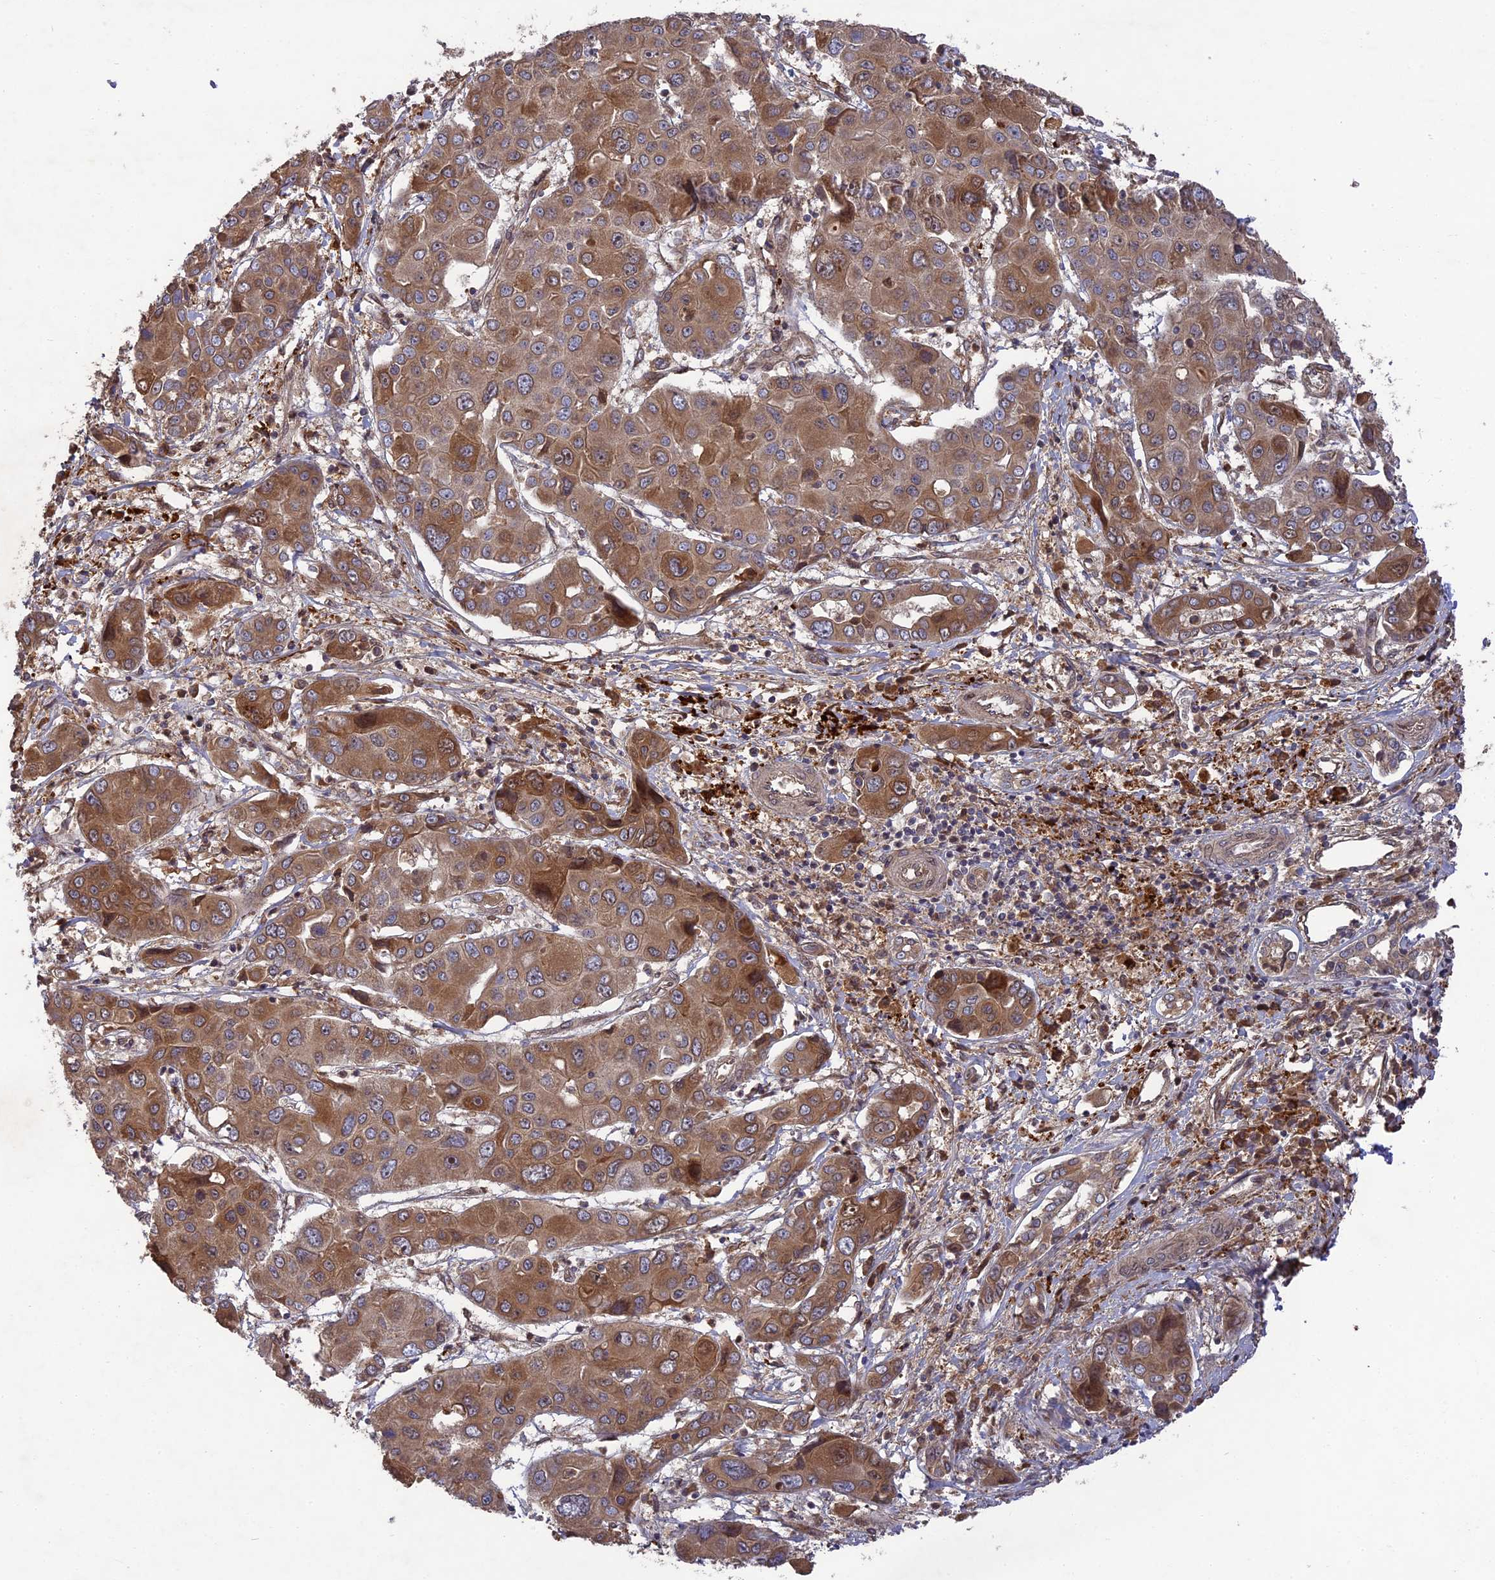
{"staining": {"intensity": "moderate", "quantity": "25%-75%", "location": "cytoplasmic/membranous"}, "tissue": "liver cancer", "cell_type": "Tumor cells", "image_type": "cancer", "snomed": [{"axis": "morphology", "description": "Cholangiocarcinoma"}, {"axis": "topography", "description": "Liver"}], "caption": "An immunohistochemistry photomicrograph of neoplastic tissue is shown. Protein staining in brown shows moderate cytoplasmic/membranous positivity in cholangiocarcinoma (liver) within tumor cells.", "gene": "TMUB2", "patient": {"sex": "male", "age": 67}}